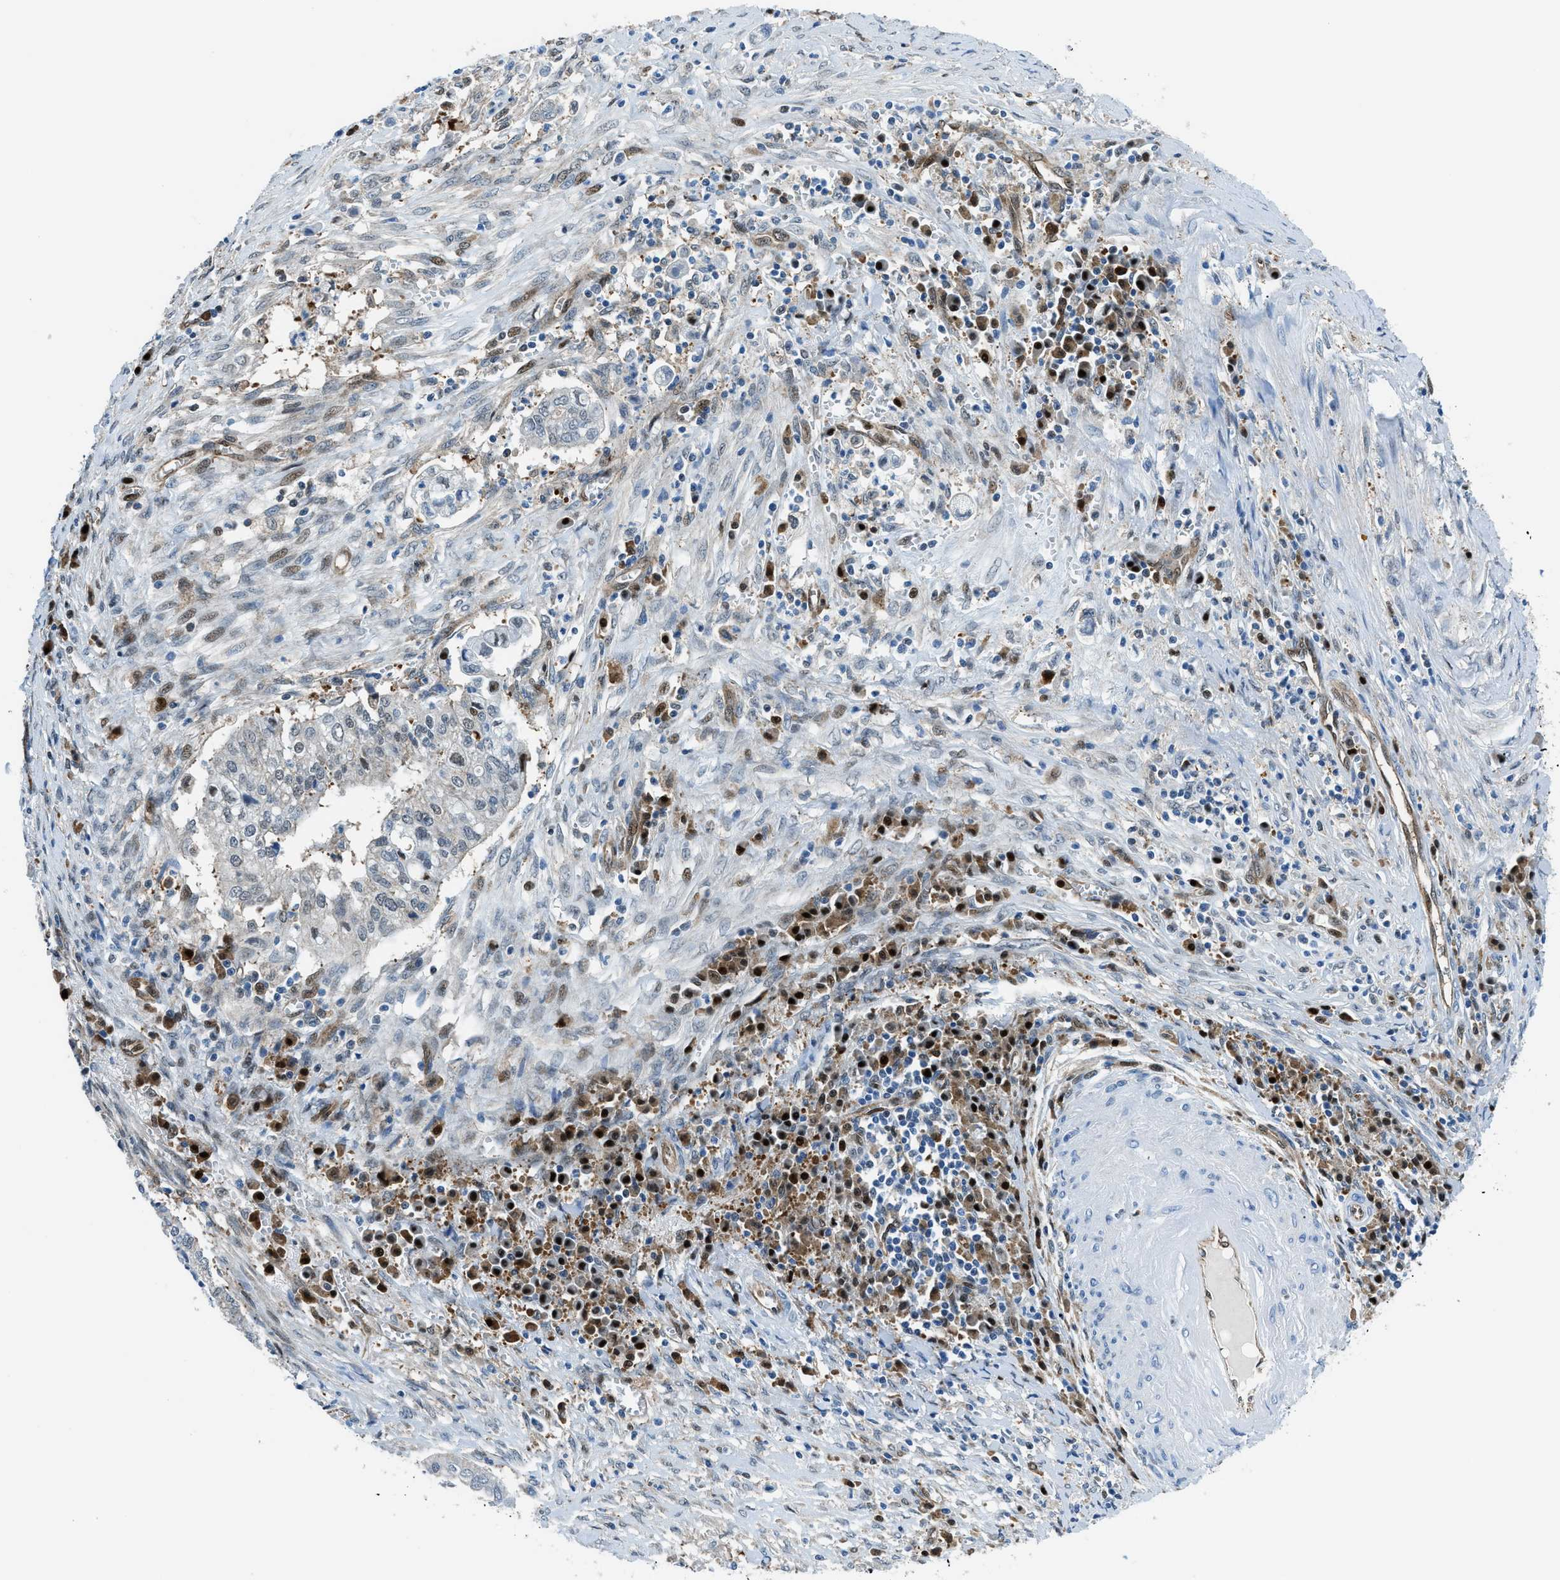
{"staining": {"intensity": "weak", "quantity": "<25%", "location": "cytoplasmic/membranous"}, "tissue": "cervical cancer", "cell_type": "Tumor cells", "image_type": "cancer", "snomed": [{"axis": "morphology", "description": "Adenocarcinoma, NOS"}, {"axis": "topography", "description": "Cervix"}], "caption": "This is a micrograph of IHC staining of cervical adenocarcinoma, which shows no expression in tumor cells.", "gene": "YWHAE", "patient": {"sex": "female", "age": 44}}